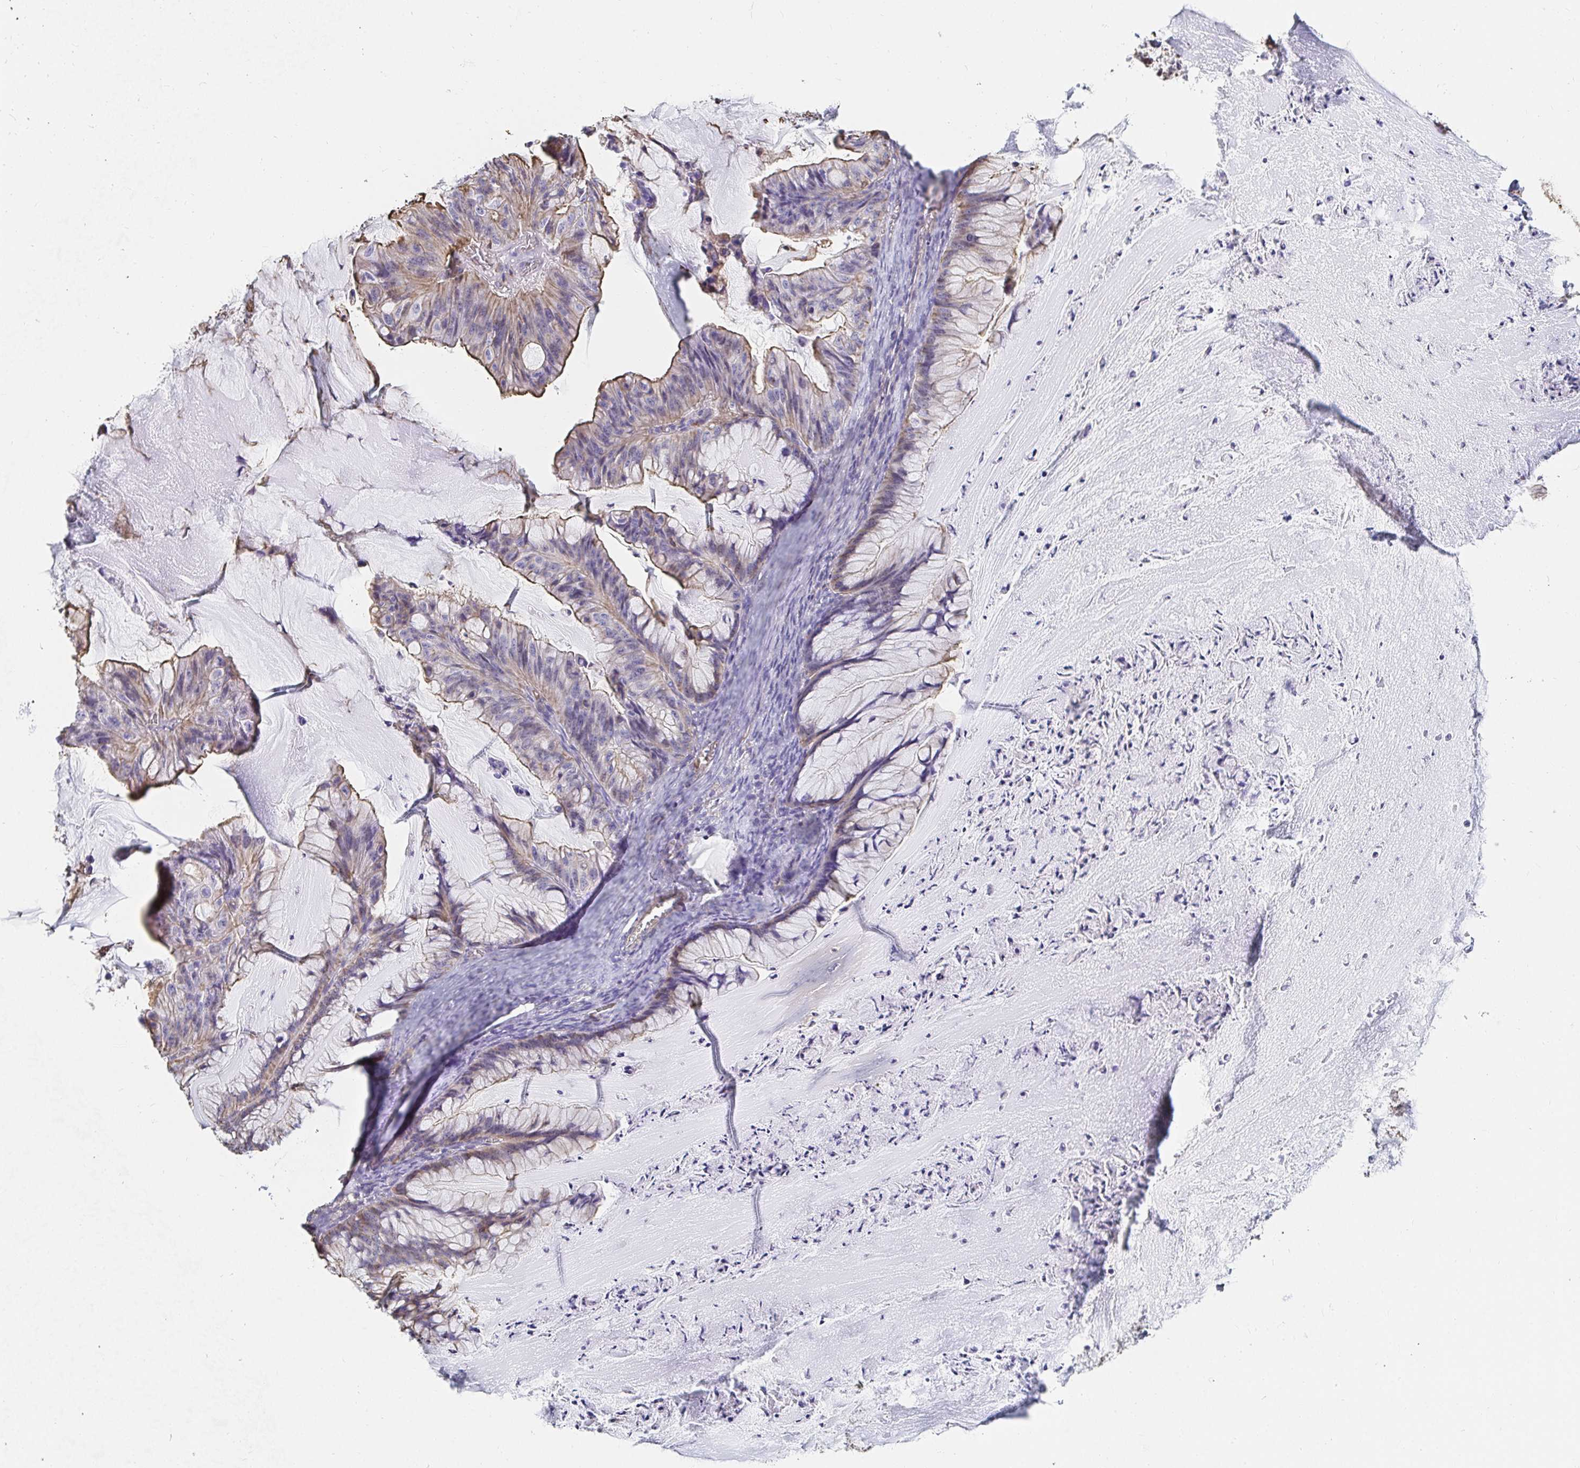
{"staining": {"intensity": "moderate", "quantity": "25%-75%", "location": "cytoplasmic/membranous"}, "tissue": "ovarian cancer", "cell_type": "Tumor cells", "image_type": "cancer", "snomed": [{"axis": "morphology", "description": "Cystadenocarcinoma, mucinous, NOS"}, {"axis": "topography", "description": "Ovary"}], "caption": "A histopathology image showing moderate cytoplasmic/membranous positivity in approximately 25%-75% of tumor cells in mucinous cystadenocarcinoma (ovarian), as visualized by brown immunohistochemical staining.", "gene": "PTPN14", "patient": {"sex": "female", "age": 72}}